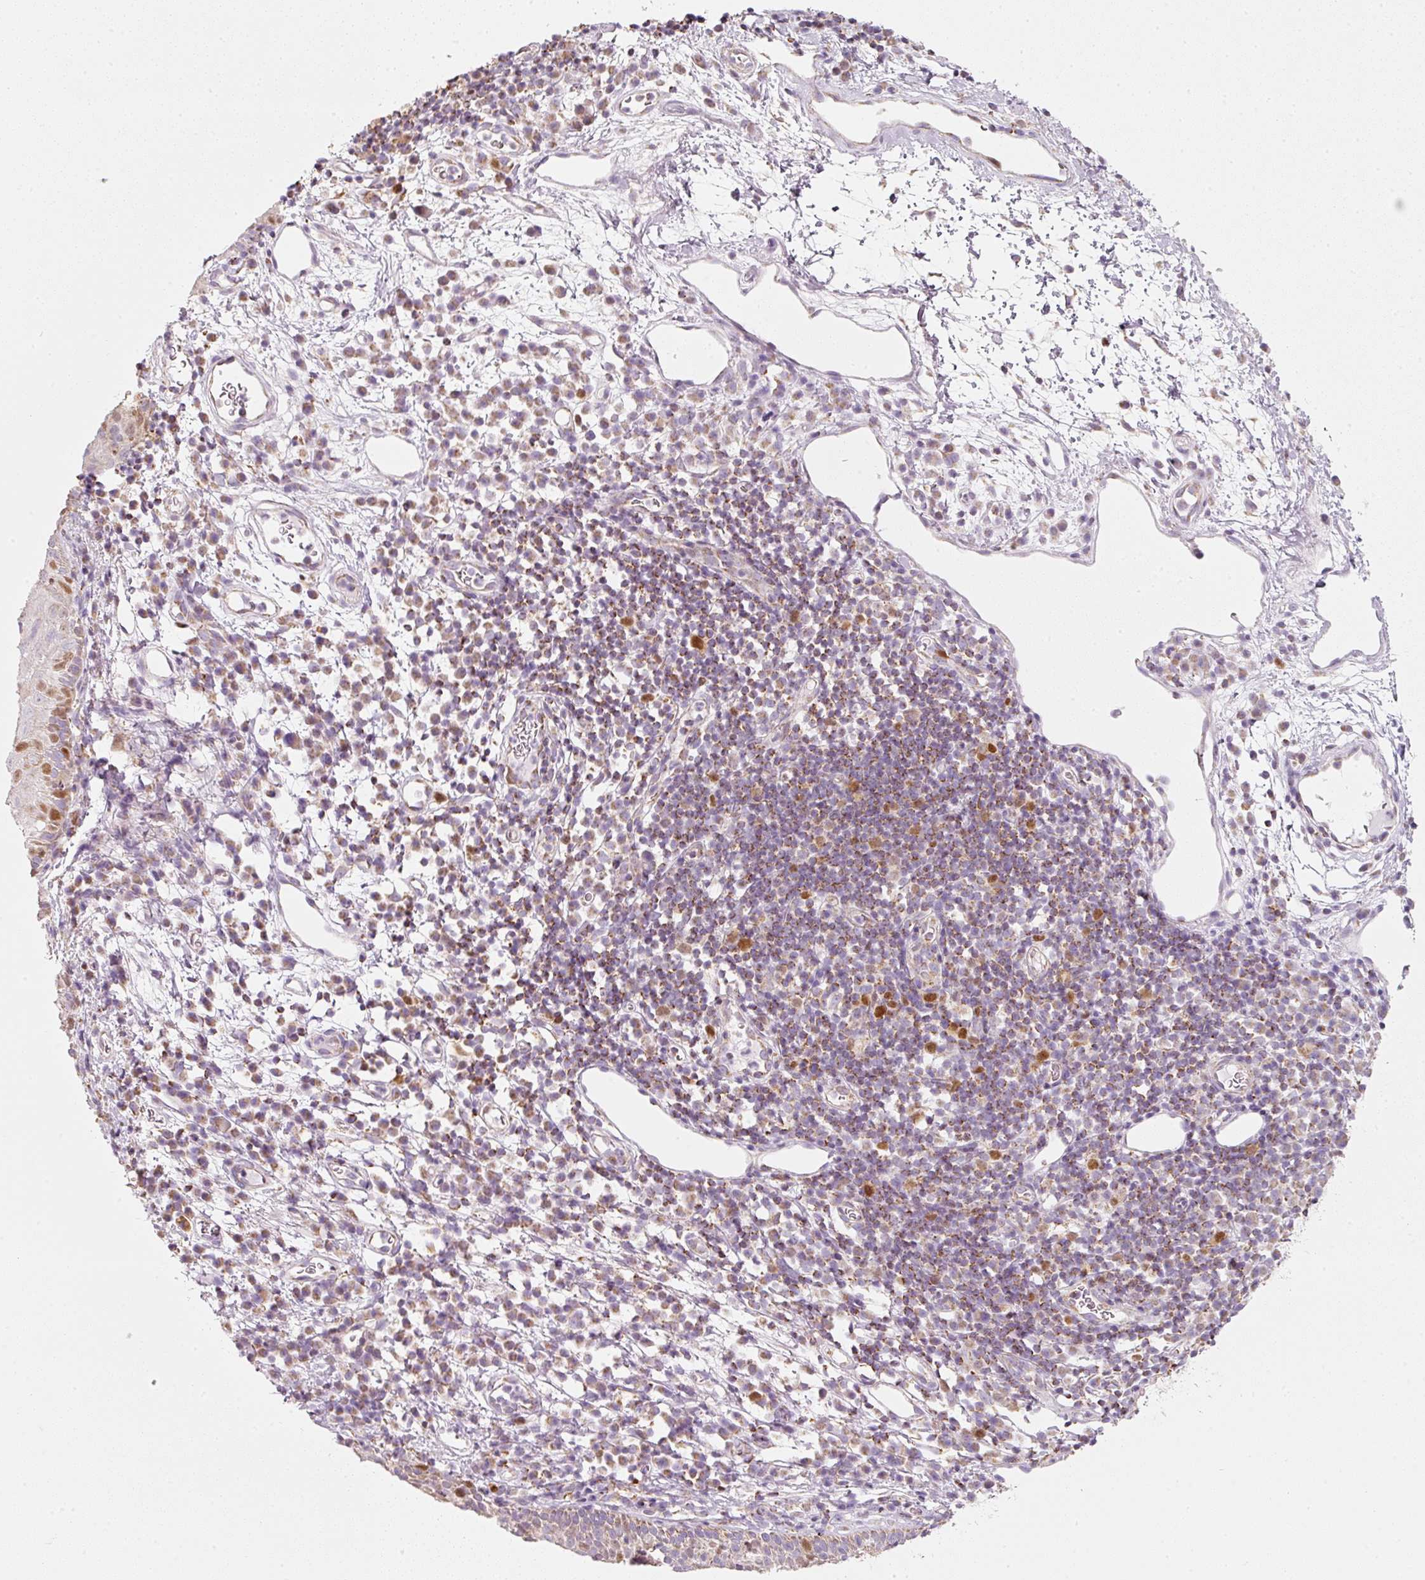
{"staining": {"intensity": "moderate", "quantity": "25%-75%", "location": "cytoplasmic/membranous,nuclear"}, "tissue": "nasopharynx", "cell_type": "Respiratory epithelial cells", "image_type": "normal", "snomed": [{"axis": "morphology", "description": "Normal tissue, NOS"}, {"axis": "topography", "description": "Lymph node"}, {"axis": "topography", "description": "Cartilage tissue"}, {"axis": "topography", "description": "Nasopharynx"}], "caption": "A photomicrograph of human nasopharynx stained for a protein displays moderate cytoplasmic/membranous,nuclear brown staining in respiratory epithelial cells. Nuclei are stained in blue.", "gene": "DUT", "patient": {"sex": "male", "age": 63}}